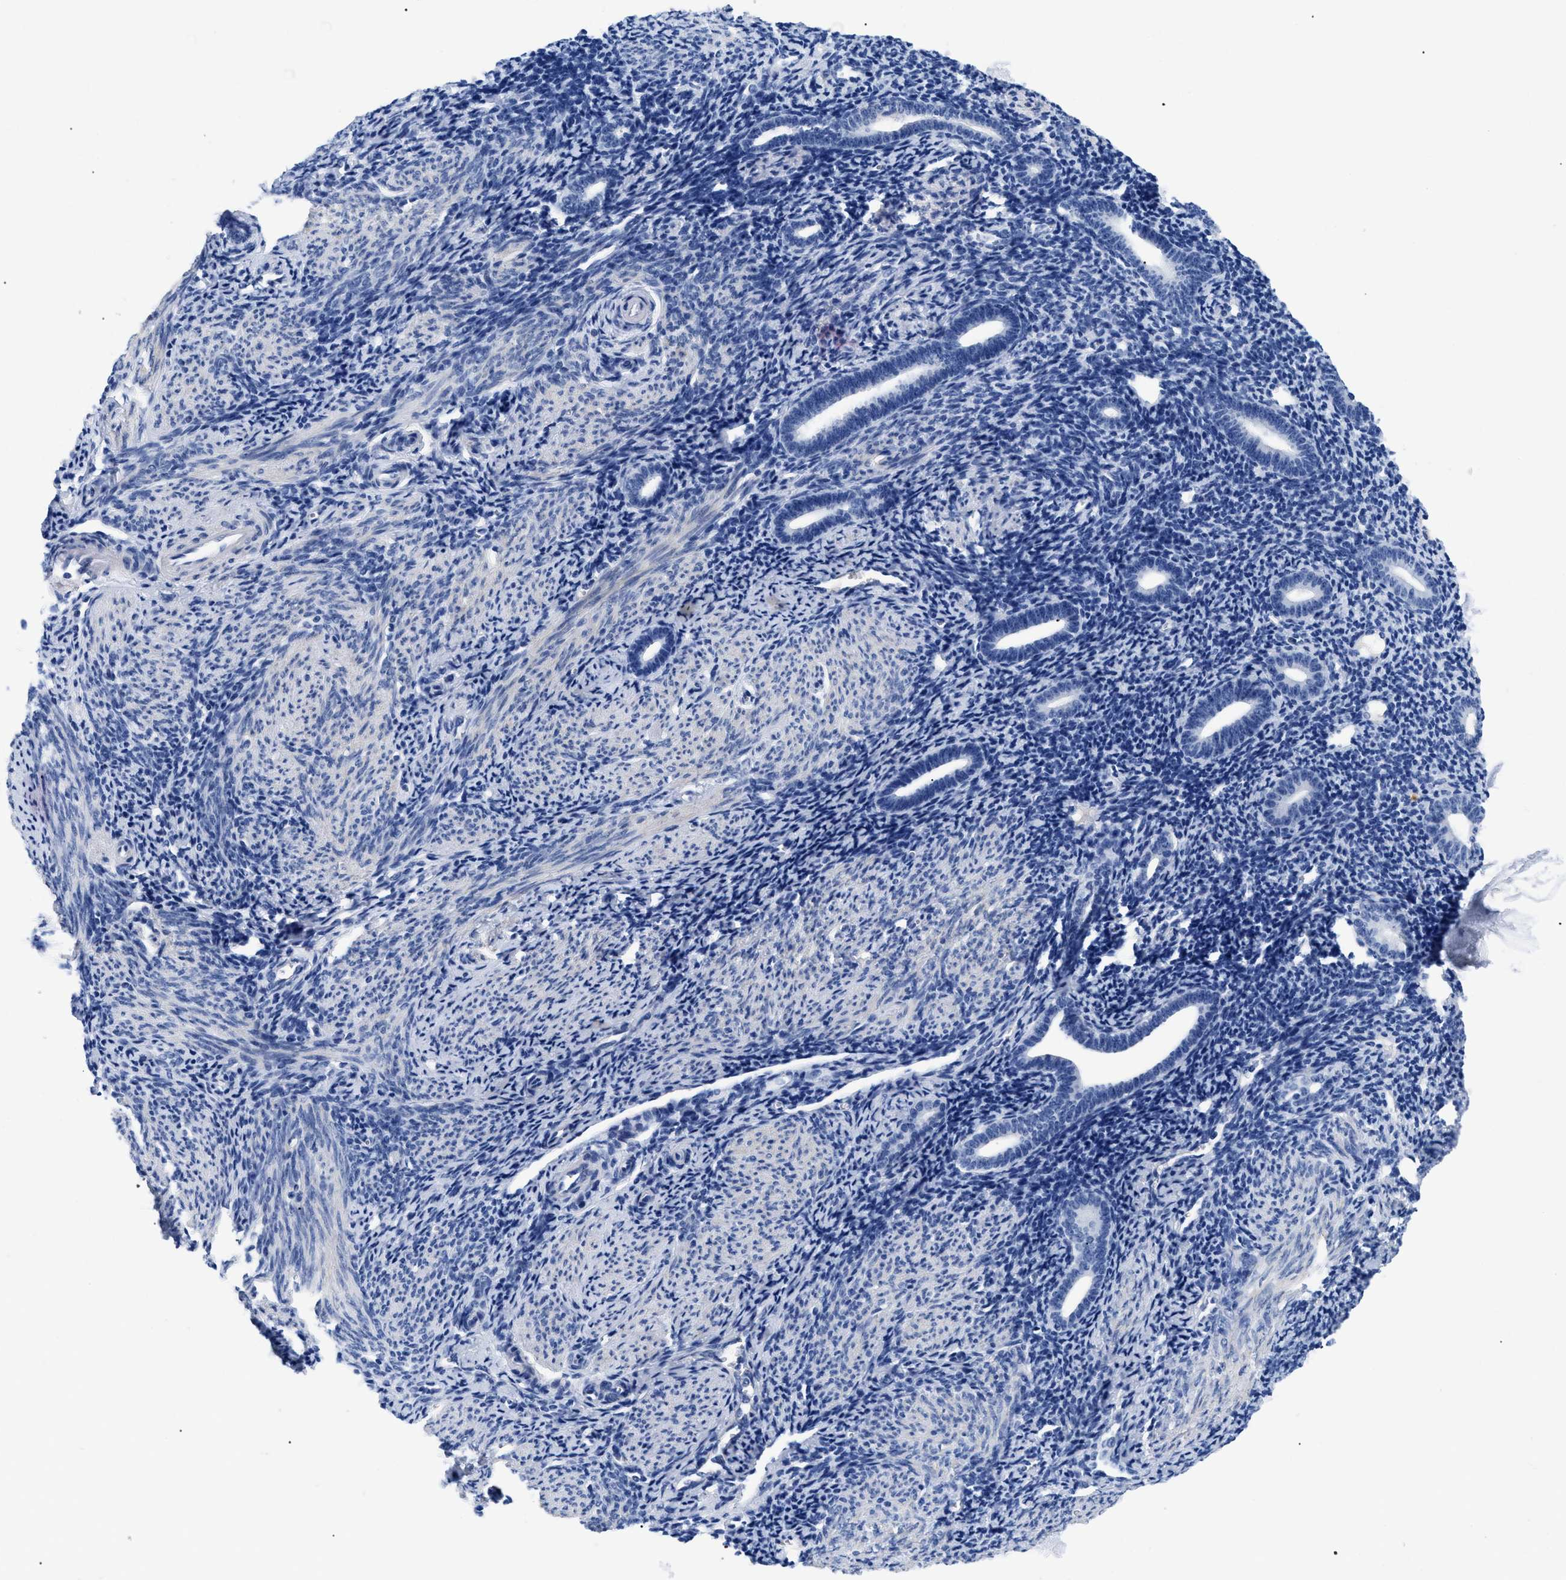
{"staining": {"intensity": "negative", "quantity": "none", "location": "none"}, "tissue": "endometrium", "cell_type": "Cells in endometrial stroma", "image_type": "normal", "snomed": [{"axis": "morphology", "description": "Normal tissue, NOS"}, {"axis": "topography", "description": "Endometrium"}], "caption": "Immunohistochemical staining of normal human endometrium reveals no significant expression in cells in endometrial stroma. (DAB immunohistochemistry with hematoxylin counter stain).", "gene": "TMEM68", "patient": {"sex": "female", "age": 50}}